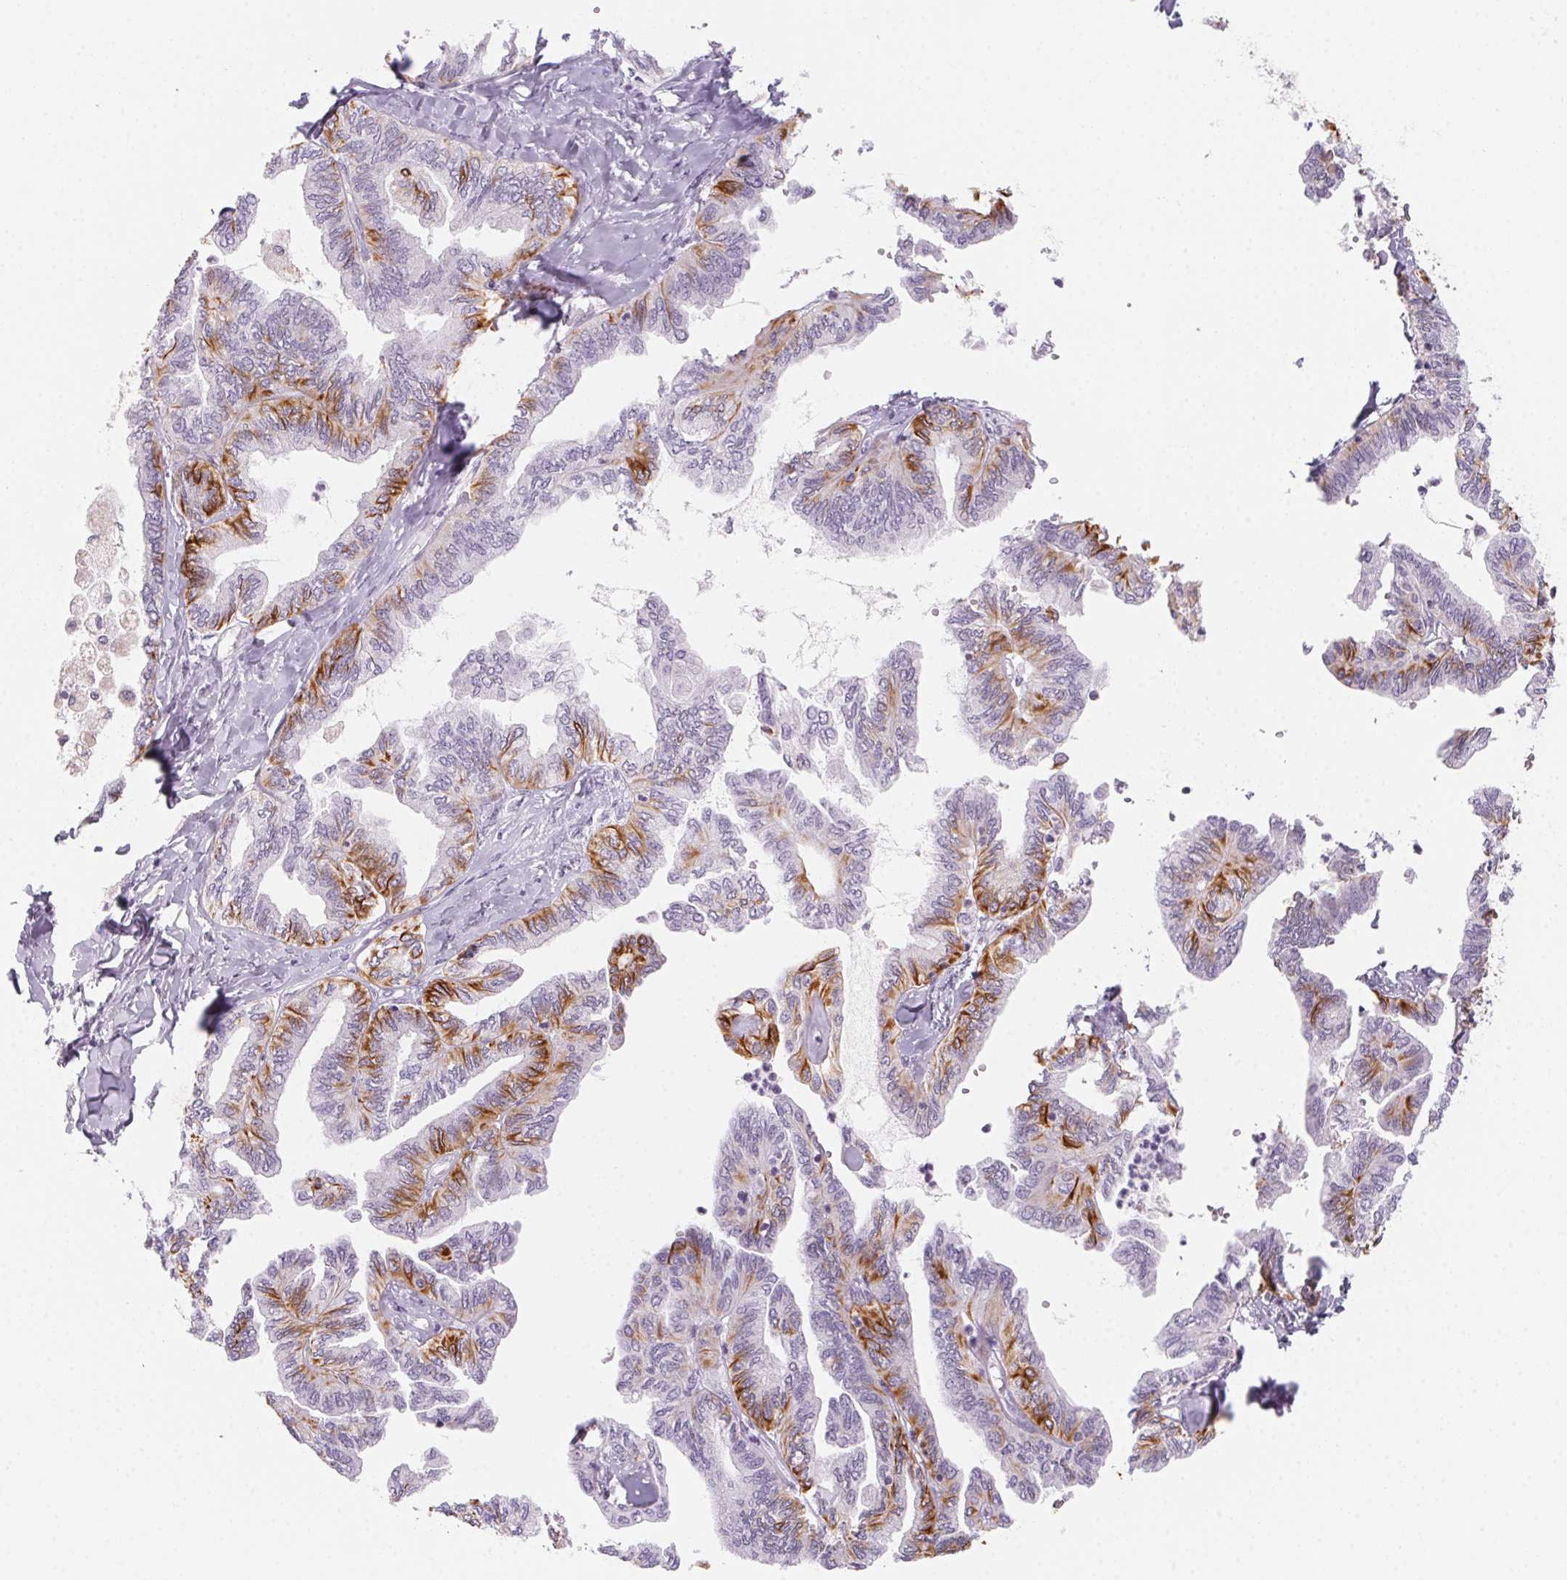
{"staining": {"intensity": "moderate", "quantity": "25%-75%", "location": "cytoplasmic/membranous"}, "tissue": "ovarian cancer", "cell_type": "Tumor cells", "image_type": "cancer", "snomed": [{"axis": "morphology", "description": "Carcinoma, endometroid"}, {"axis": "topography", "description": "Ovary"}], "caption": "Protein analysis of endometroid carcinoma (ovarian) tissue shows moderate cytoplasmic/membranous expression in about 25%-75% of tumor cells.", "gene": "PRPH", "patient": {"sex": "female", "age": 70}}